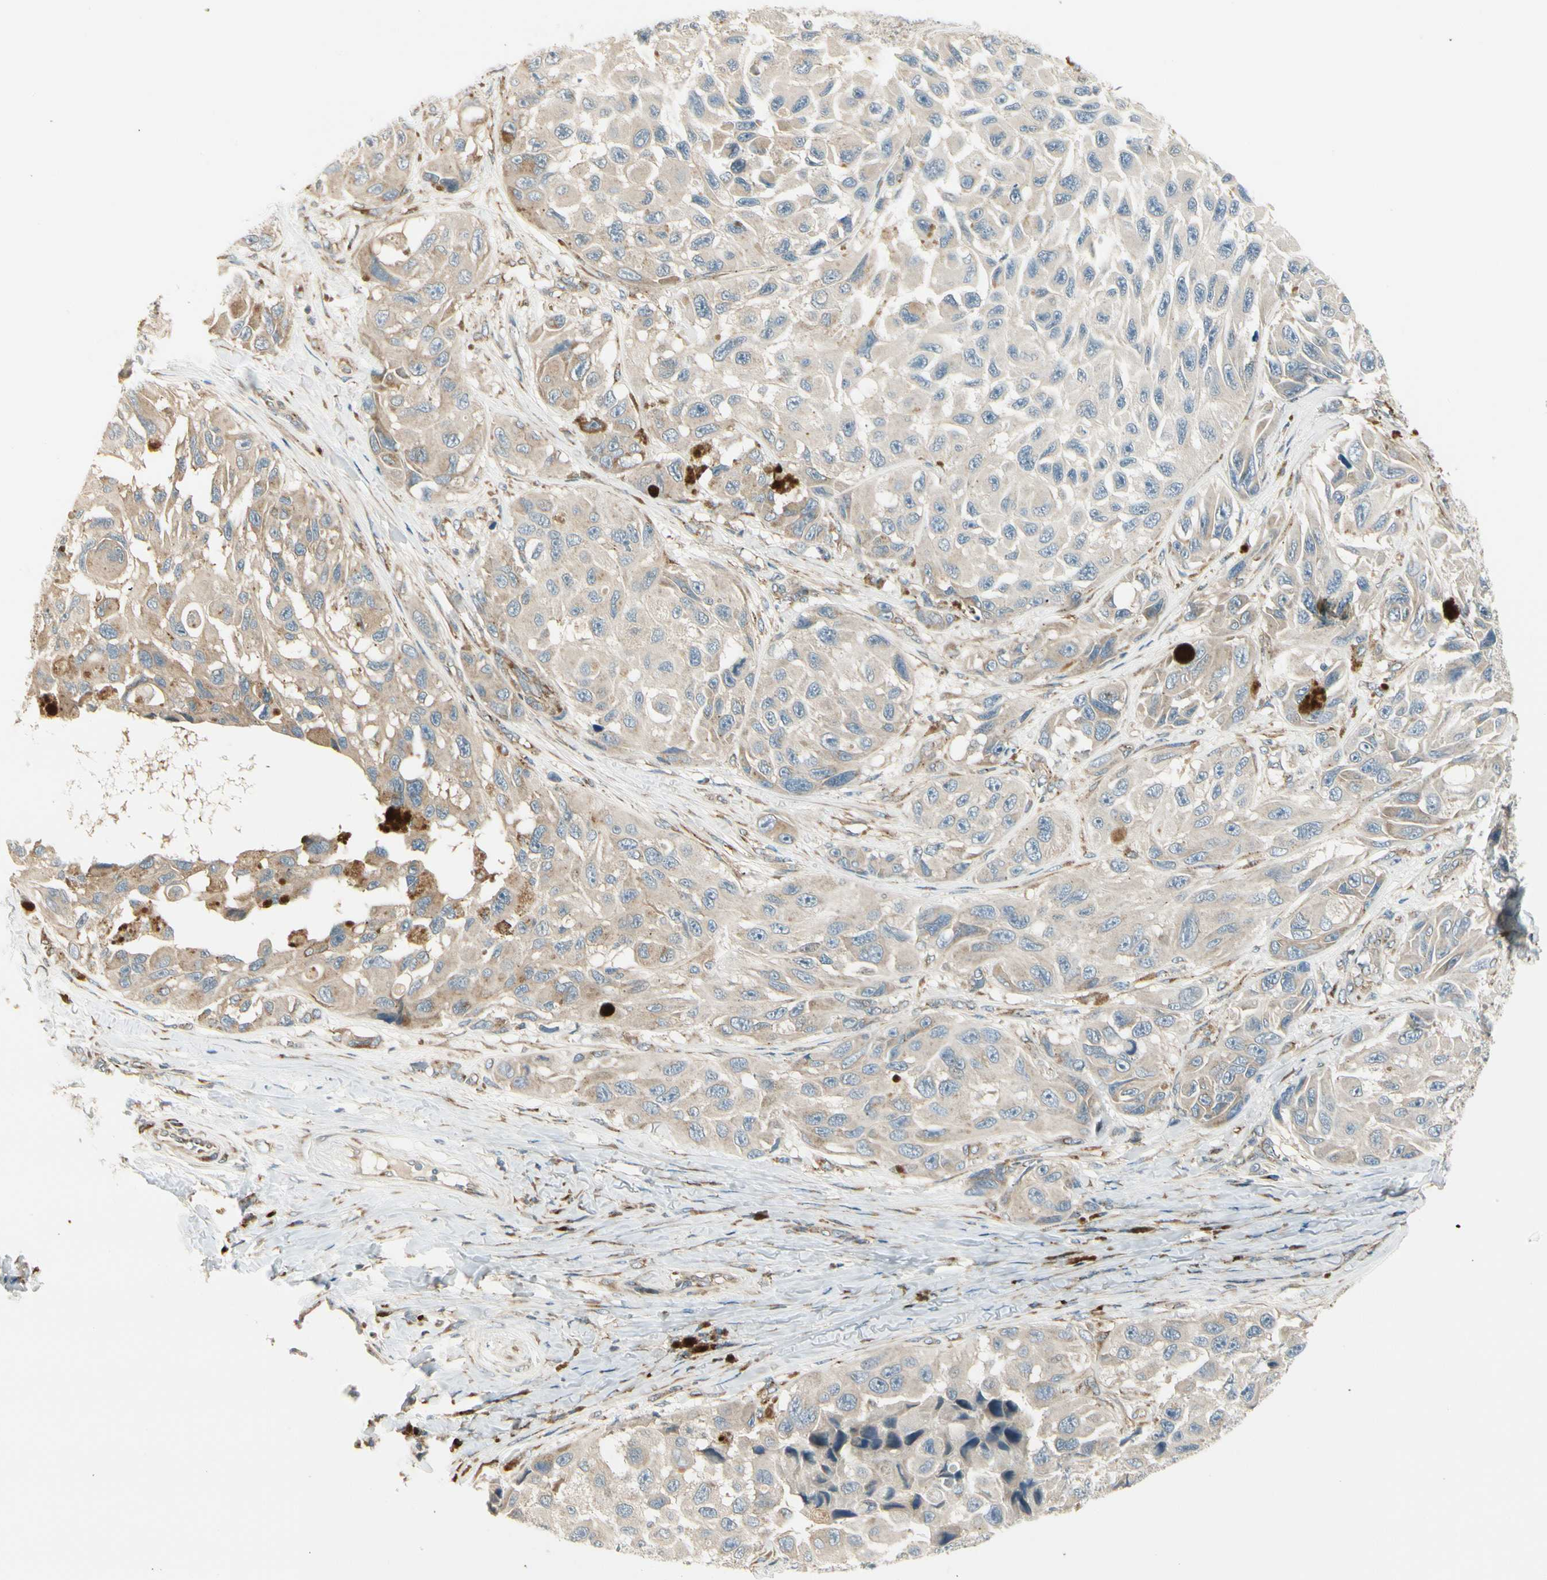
{"staining": {"intensity": "weak", "quantity": ">75%", "location": "cytoplasmic/membranous"}, "tissue": "melanoma", "cell_type": "Tumor cells", "image_type": "cancer", "snomed": [{"axis": "morphology", "description": "Malignant melanoma, NOS"}, {"axis": "topography", "description": "Skin"}], "caption": "Immunohistochemical staining of human melanoma shows weak cytoplasmic/membranous protein positivity in approximately >75% of tumor cells. (IHC, brightfield microscopy, high magnification).", "gene": "MANSC1", "patient": {"sex": "female", "age": 73}}